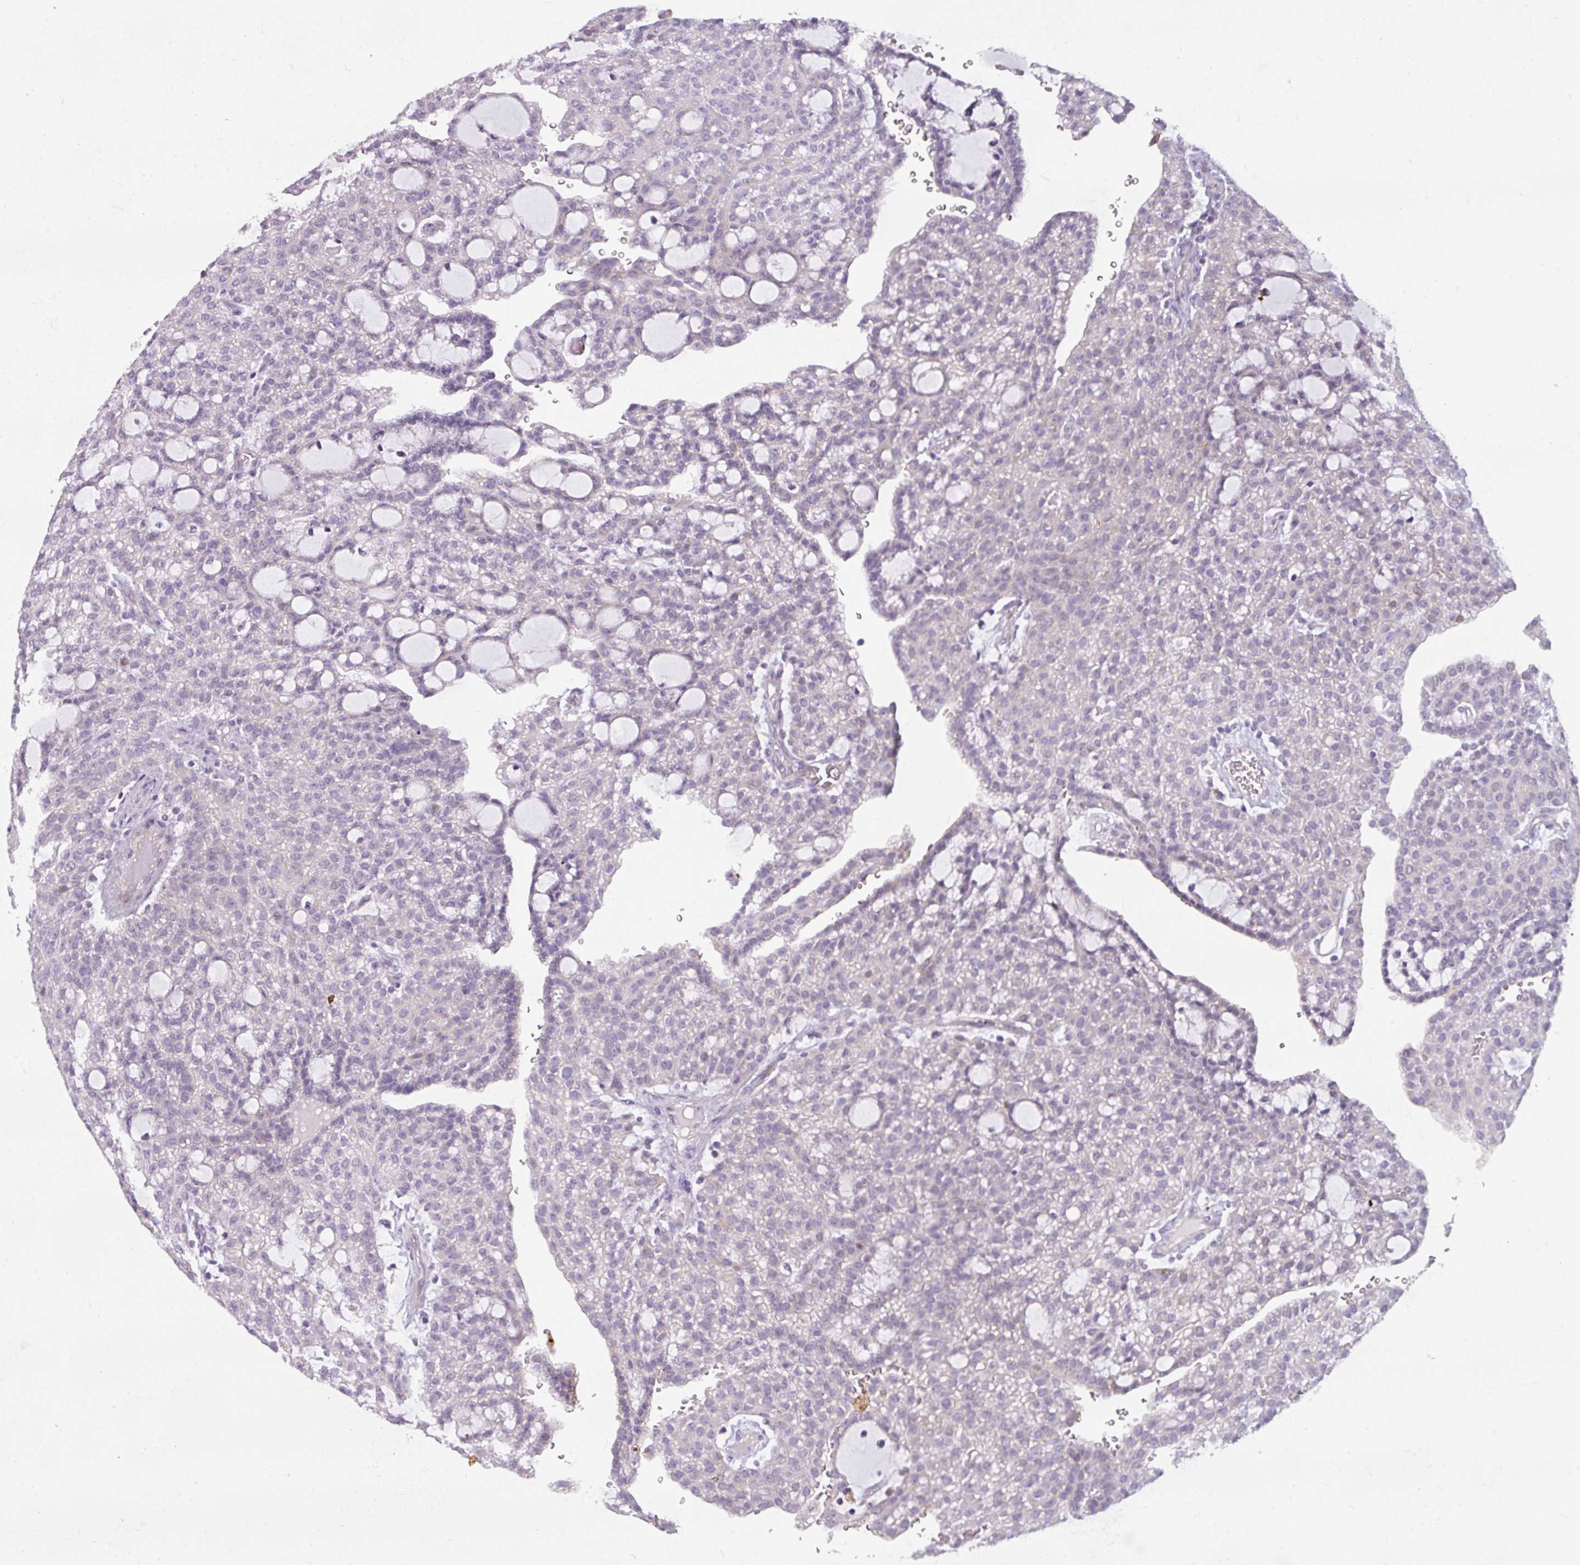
{"staining": {"intensity": "negative", "quantity": "none", "location": "none"}, "tissue": "renal cancer", "cell_type": "Tumor cells", "image_type": "cancer", "snomed": [{"axis": "morphology", "description": "Adenocarcinoma, NOS"}, {"axis": "topography", "description": "Kidney"}], "caption": "Immunohistochemical staining of adenocarcinoma (renal) demonstrates no significant positivity in tumor cells. (DAB (3,3'-diaminobenzidine) immunohistochemistry (IHC) visualized using brightfield microscopy, high magnification).", "gene": "C2orf68", "patient": {"sex": "male", "age": 63}}